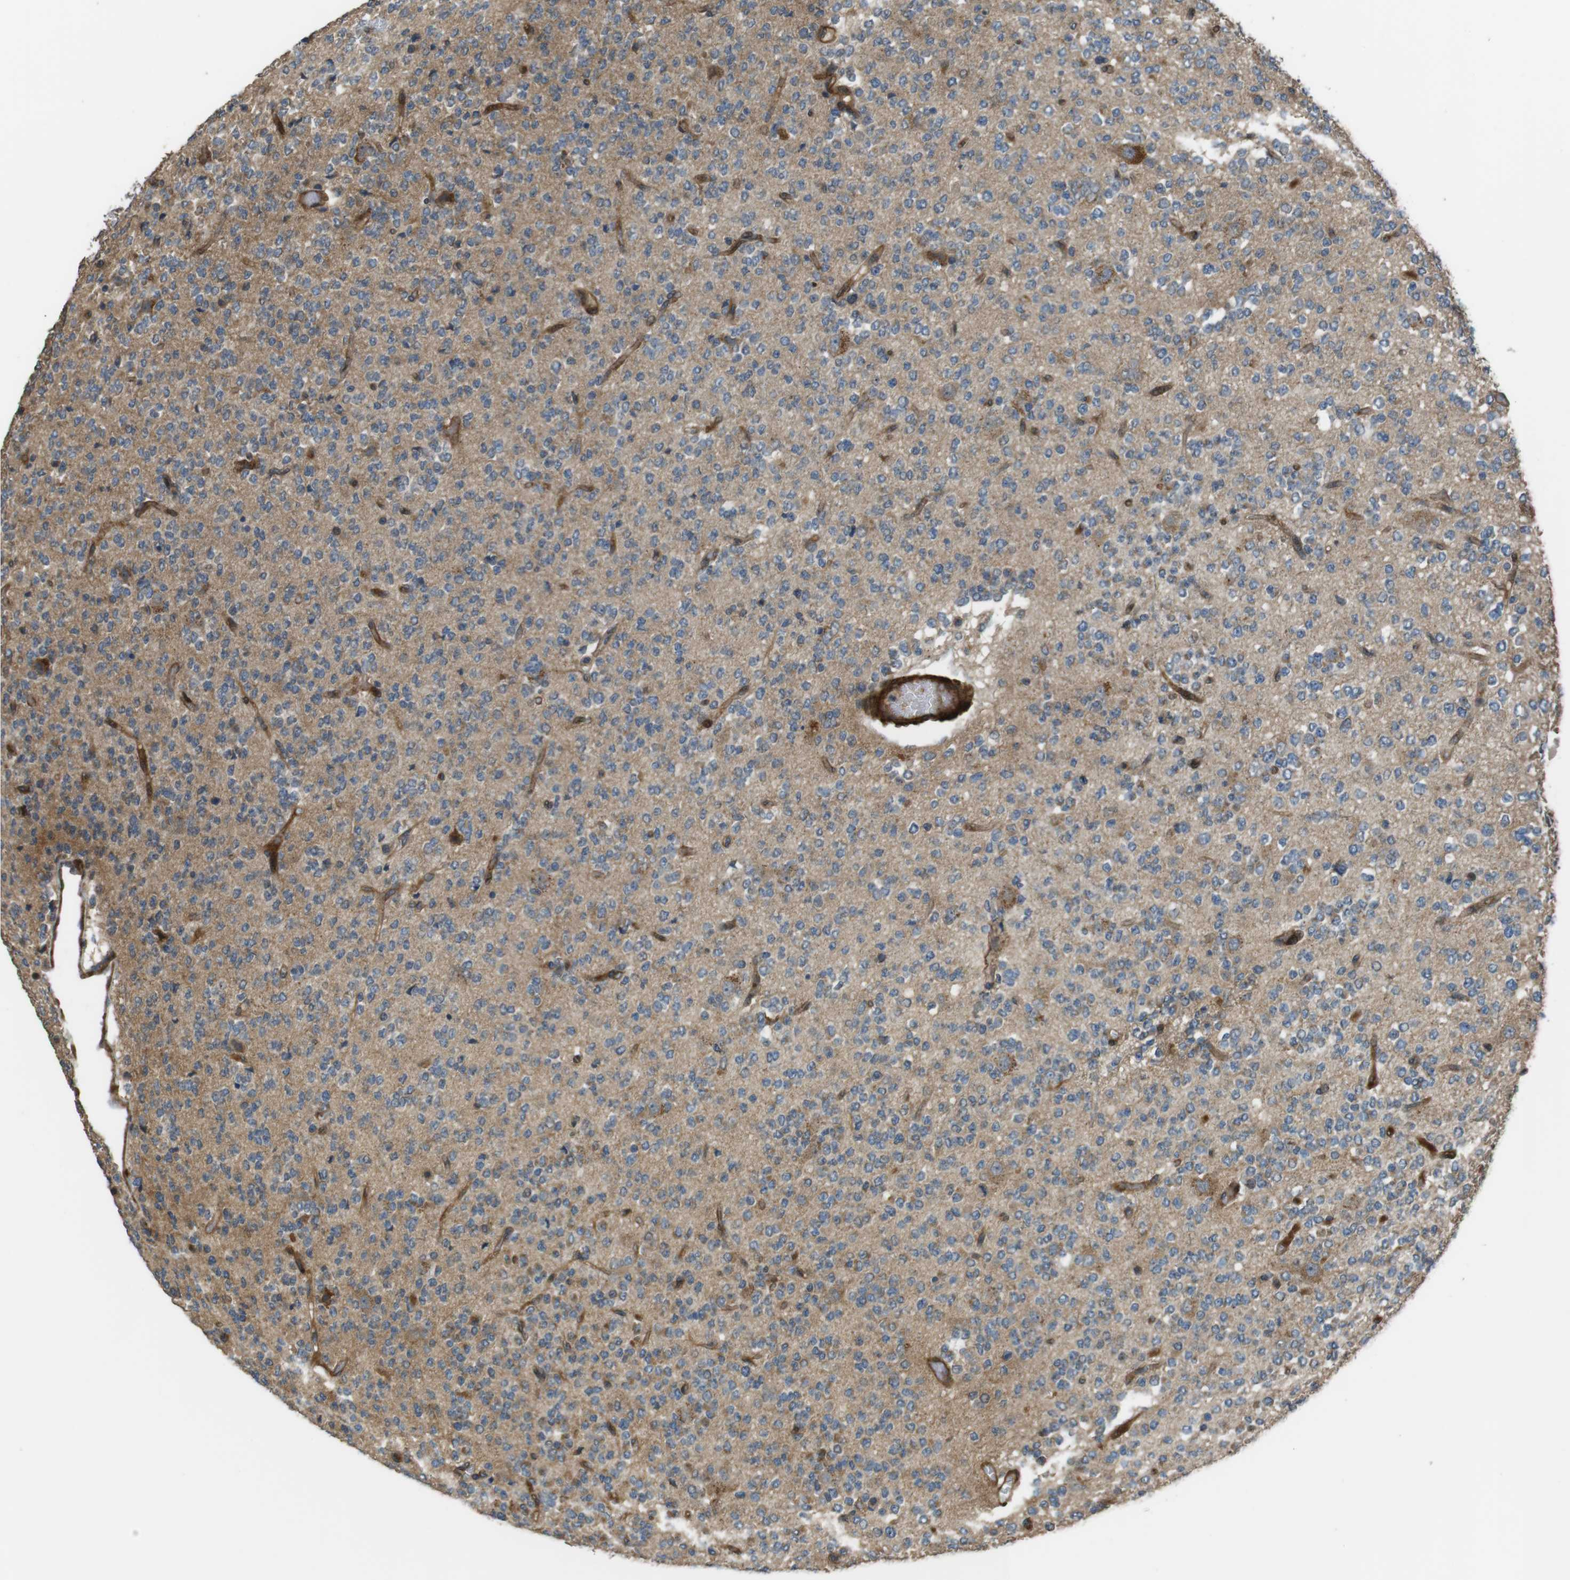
{"staining": {"intensity": "moderate", "quantity": "<25%", "location": "cytoplasmic/membranous"}, "tissue": "glioma", "cell_type": "Tumor cells", "image_type": "cancer", "snomed": [{"axis": "morphology", "description": "Glioma, malignant, Low grade"}, {"axis": "topography", "description": "Brain"}], "caption": "This micrograph demonstrates immunohistochemistry (IHC) staining of malignant glioma (low-grade), with low moderate cytoplasmic/membranous staining in about <25% of tumor cells.", "gene": "MSRB3", "patient": {"sex": "male", "age": 38}}